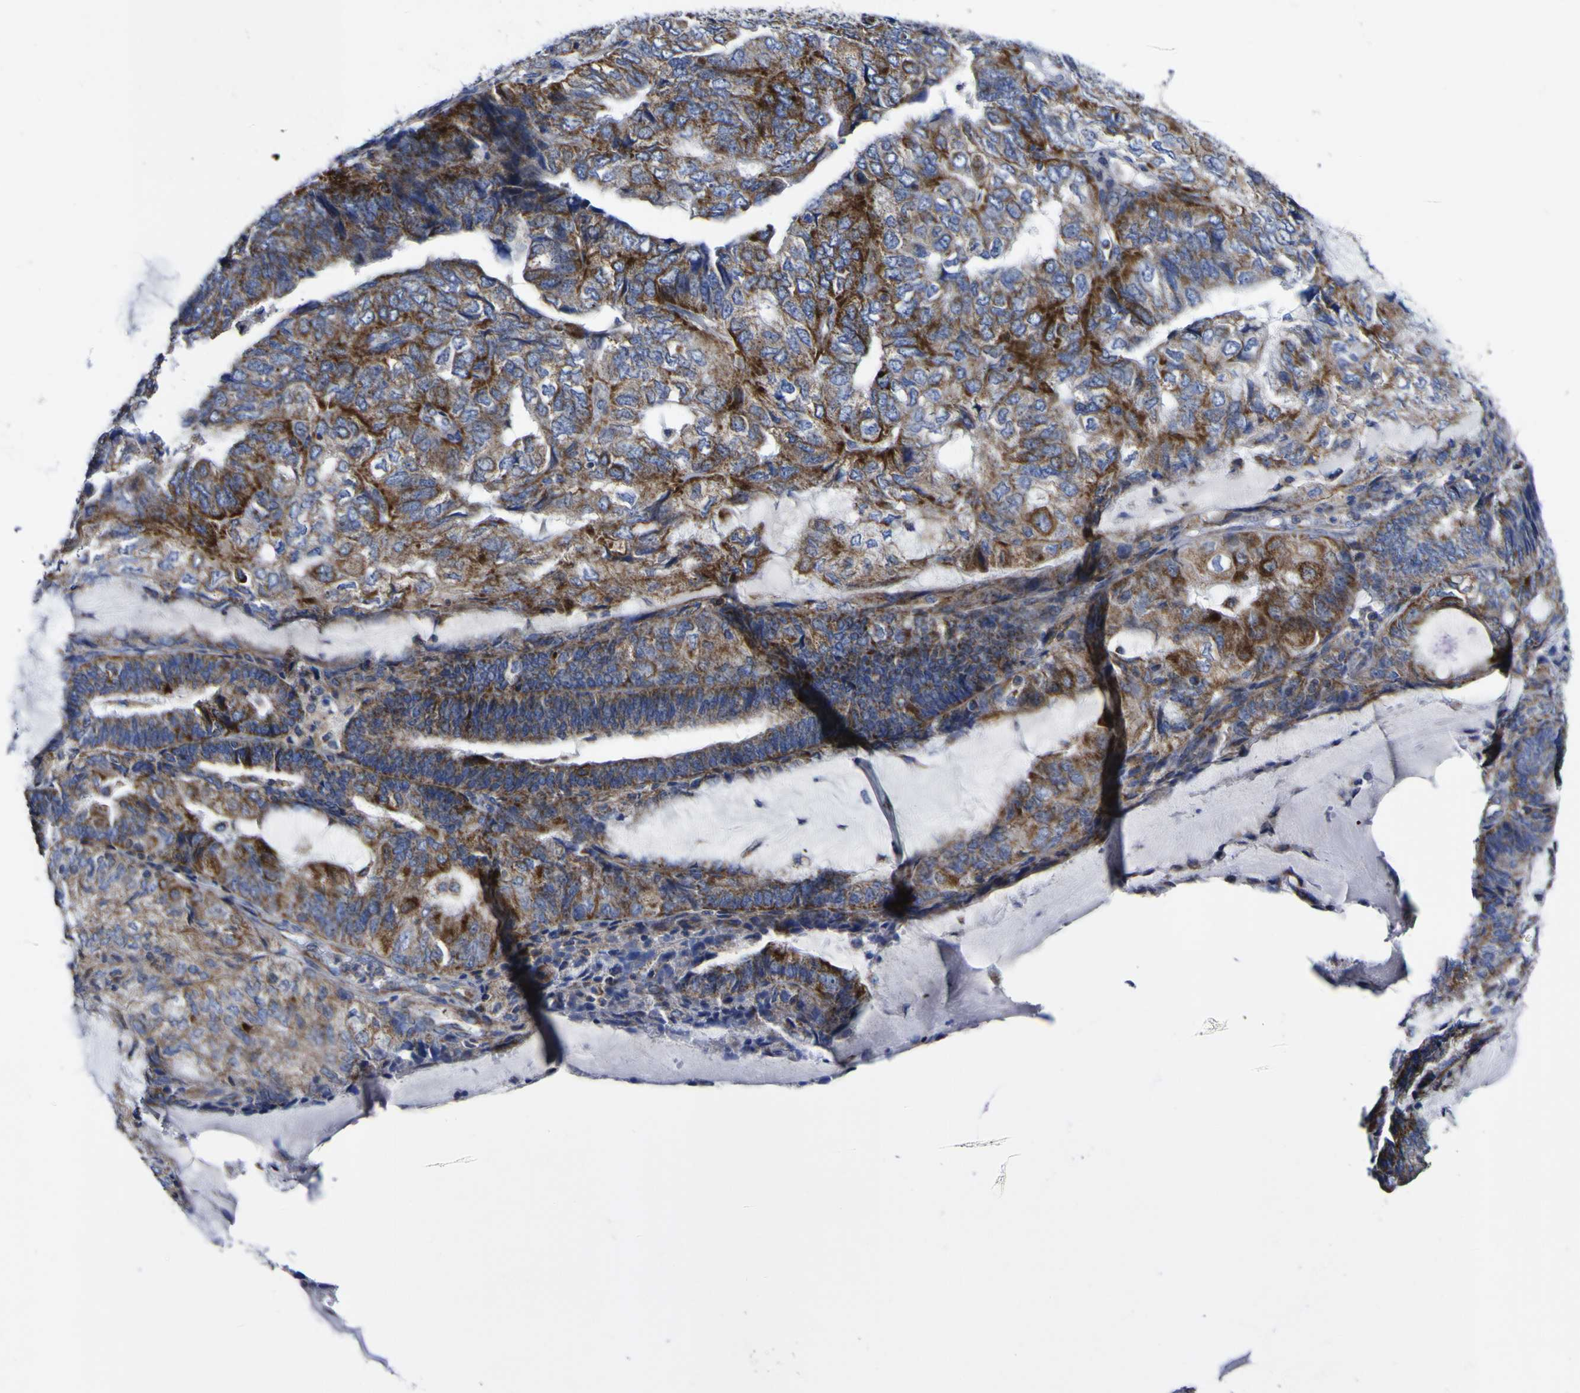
{"staining": {"intensity": "strong", "quantity": "25%-75%", "location": "cytoplasmic/membranous"}, "tissue": "endometrial cancer", "cell_type": "Tumor cells", "image_type": "cancer", "snomed": [{"axis": "morphology", "description": "Adenocarcinoma, NOS"}, {"axis": "topography", "description": "Endometrium"}], "caption": "Tumor cells demonstrate high levels of strong cytoplasmic/membranous expression in approximately 25%-75% of cells in human adenocarcinoma (endometrial). The staining was performed using DAB (3,3'-diaminobenzidine), with brown indicating positive protein expression. Nuclei are stained blue with hematoxylin.", "gene": "CCDC90B", "patient": {"sex": "female", "age": 81}}